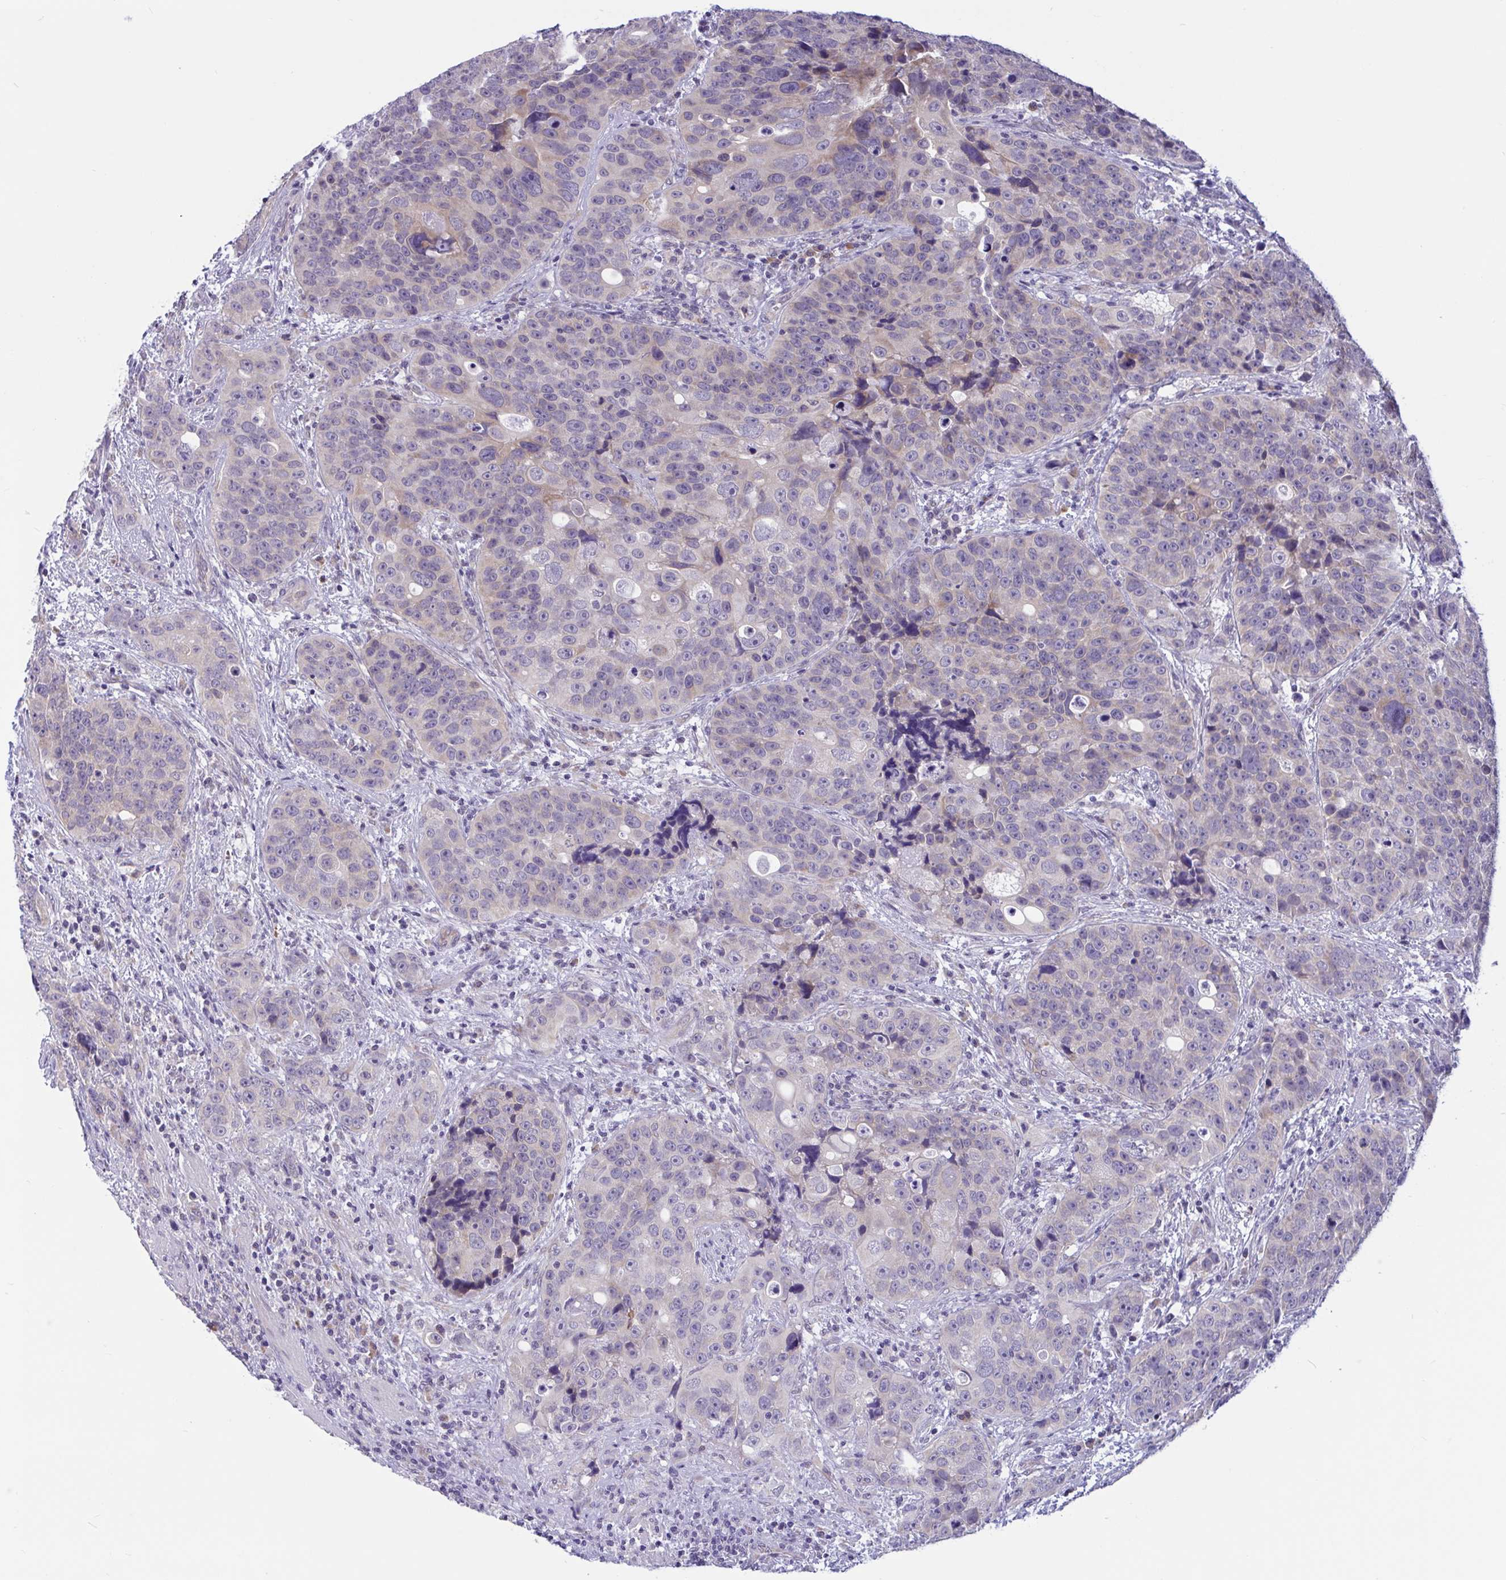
{"staining": {"intensity": "weak", "quantity": "<25%", "location": "cytoplasmic/membranous"}, "tissue": "urothelial cancer", "cell_type": "Tumor cells", "image_type": "cancer", "snomed": [{"axis": "morphology", "description": "Urothelial carcinoma, NOS"}, {"axis": "topography", "description": "Urinary bladder"}], "caption": "The IHC photomicrograph has no significant expression in tumor cells of transitional cell carcinoma tissue.", "gene": "CAMLG", "patient": {"sex": "male", "age": 52}}